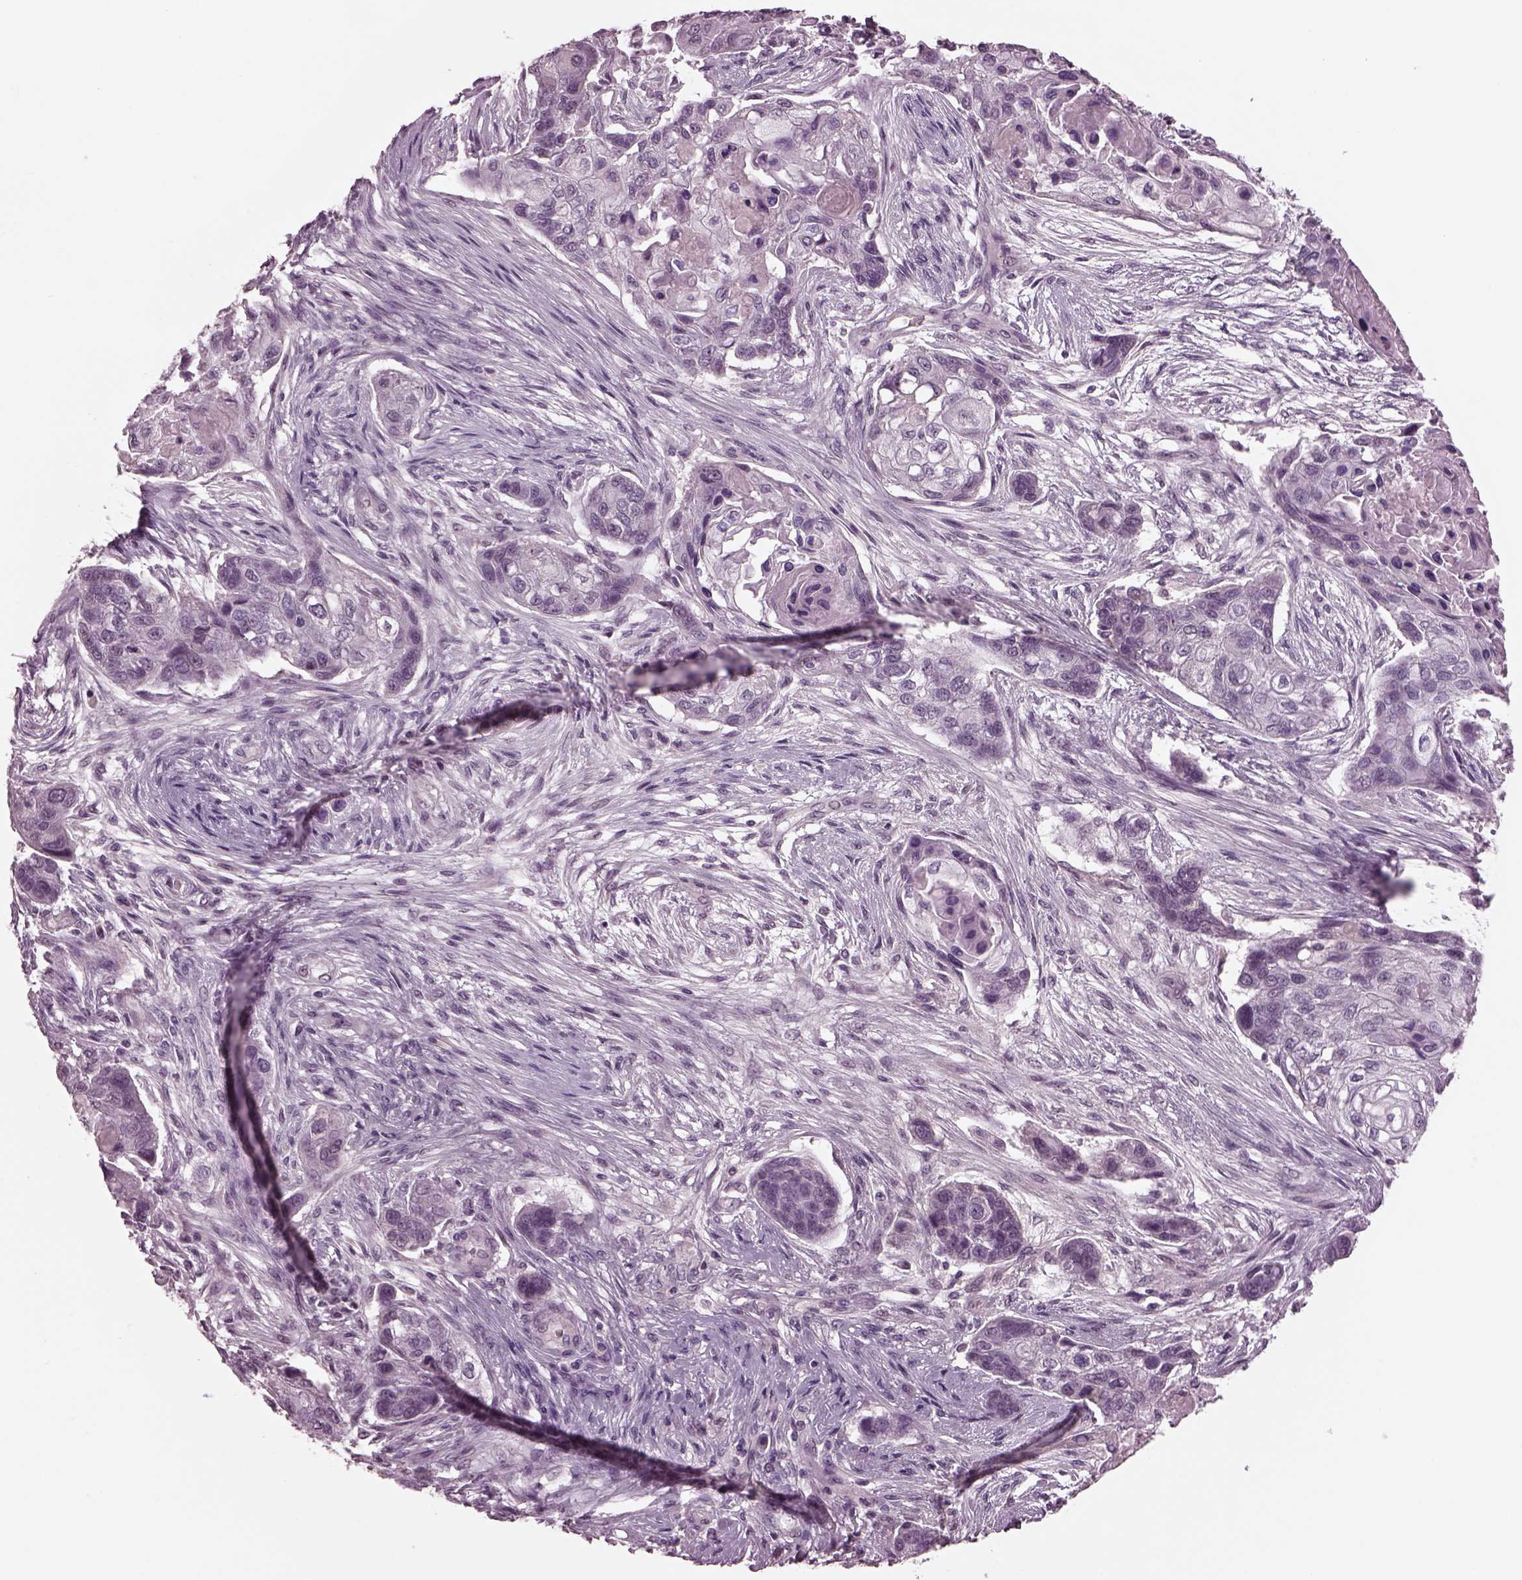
{"staining": {"intensity": "negative", "quantity": "none", "location": "none"}, "tissue": "lung cancer", "cell_type": "Tumor cells", "image_type": "cancer", "snomed": [{"axis": "morphology", "description": "Squamous cell carcinoma, NOS"}, {"axis": "topography", "description": "Lung"}], "caption": "A micrograph of human lung squamous cell carcinoma is negative for staining in tumor cells.", "gene": "CLCN4", "patient": {"sex": "male", "age": 69}}